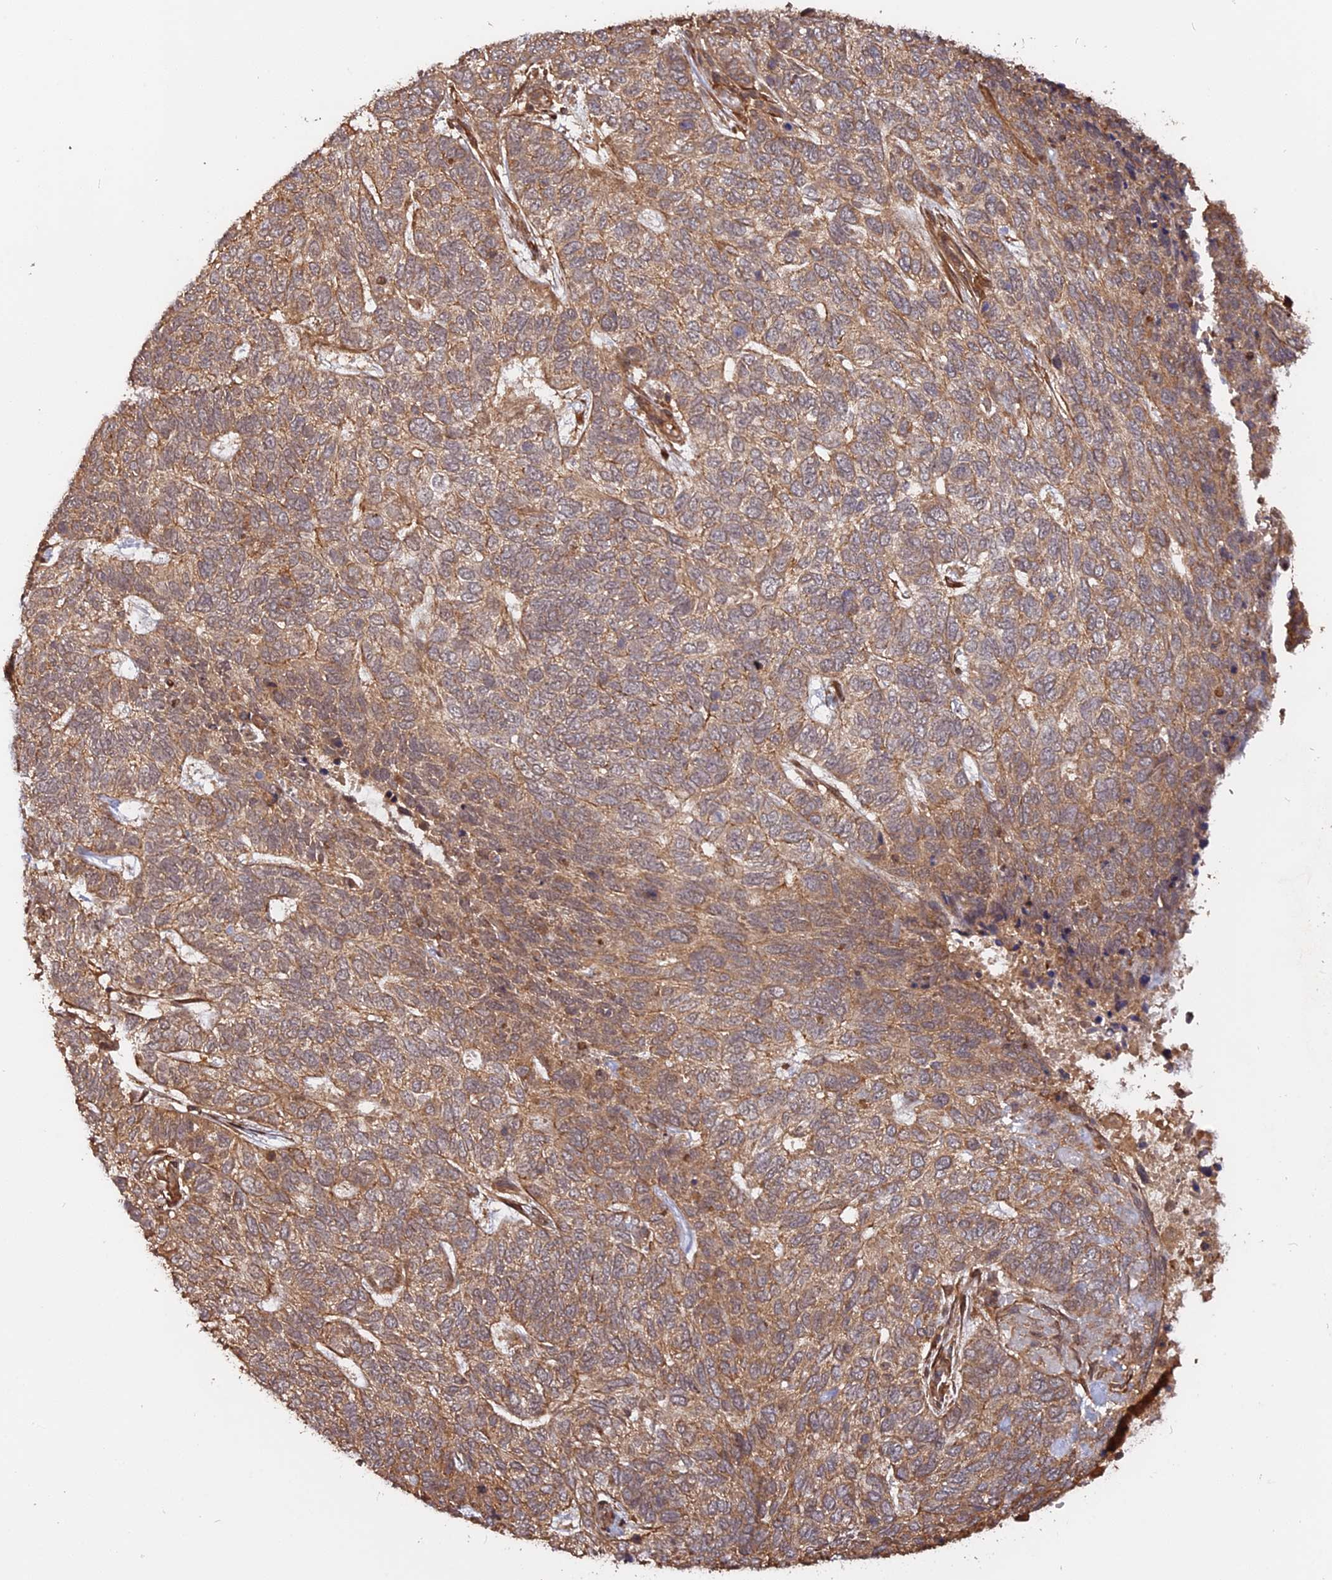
{"staining": {"intensity": "moderate", "quantity": ">75%", "location": "cytoplasmic/membranous"}, "tissue": "skin cancer", "cell_type": "Tumor cells", "image_type": "cancer", "snomed": [{"axis": "morphology", "description": "Basal cell carcinoma"}, {"axis": "topography", "description": "Skin"}], "caption": "Brown immunohistochemical staining in basal cell carcinoma (skin) exhibits moderate cytoplasmic/membranous positivity in approximately >75% of tumor cells.", "gene": "CCDC174", "patient": {"sex": "female", "age": 65}}